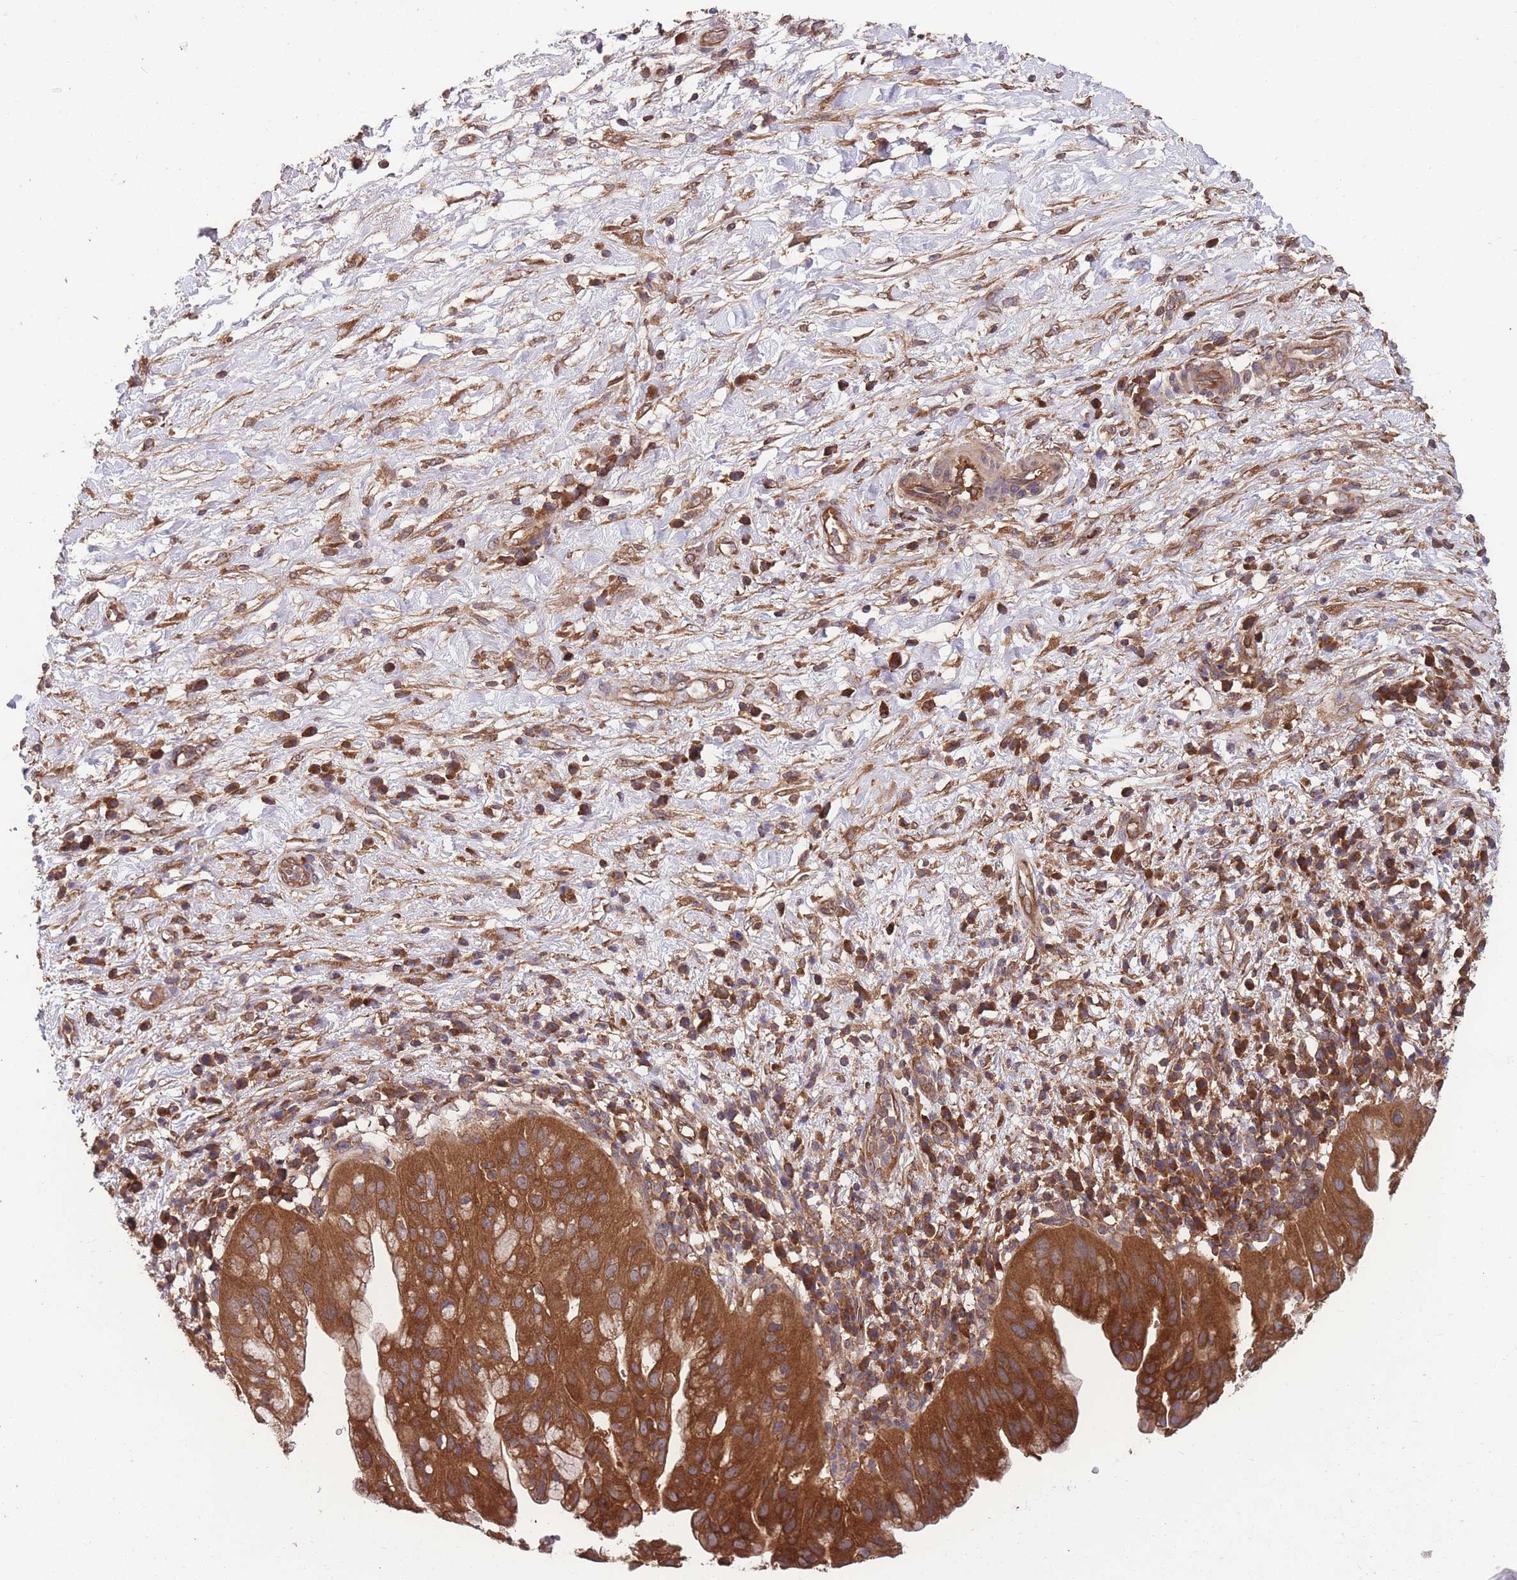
{"staining": {"intensity": "strong", "quantity": ">75%", "location": "cytoplasmic/membranous"}, "tissue": "pancreatic cancer", "cell_type": "Tumor cells", "image_type": "cancer", "snomed": [{"axis": "morphology", "description": "Adenocarcinoma, NOS"}, {"axis": "topography", "description": "Pancreas"}], "caption": "This is a histology image of IHC staining of pancreatic cancer (adenocarcinoma), which shows strong staining in the cytoplasmic/membranous of tumor cells.", "gene": "ZPR1", "patient": {"sex": "male", "age": 68}}